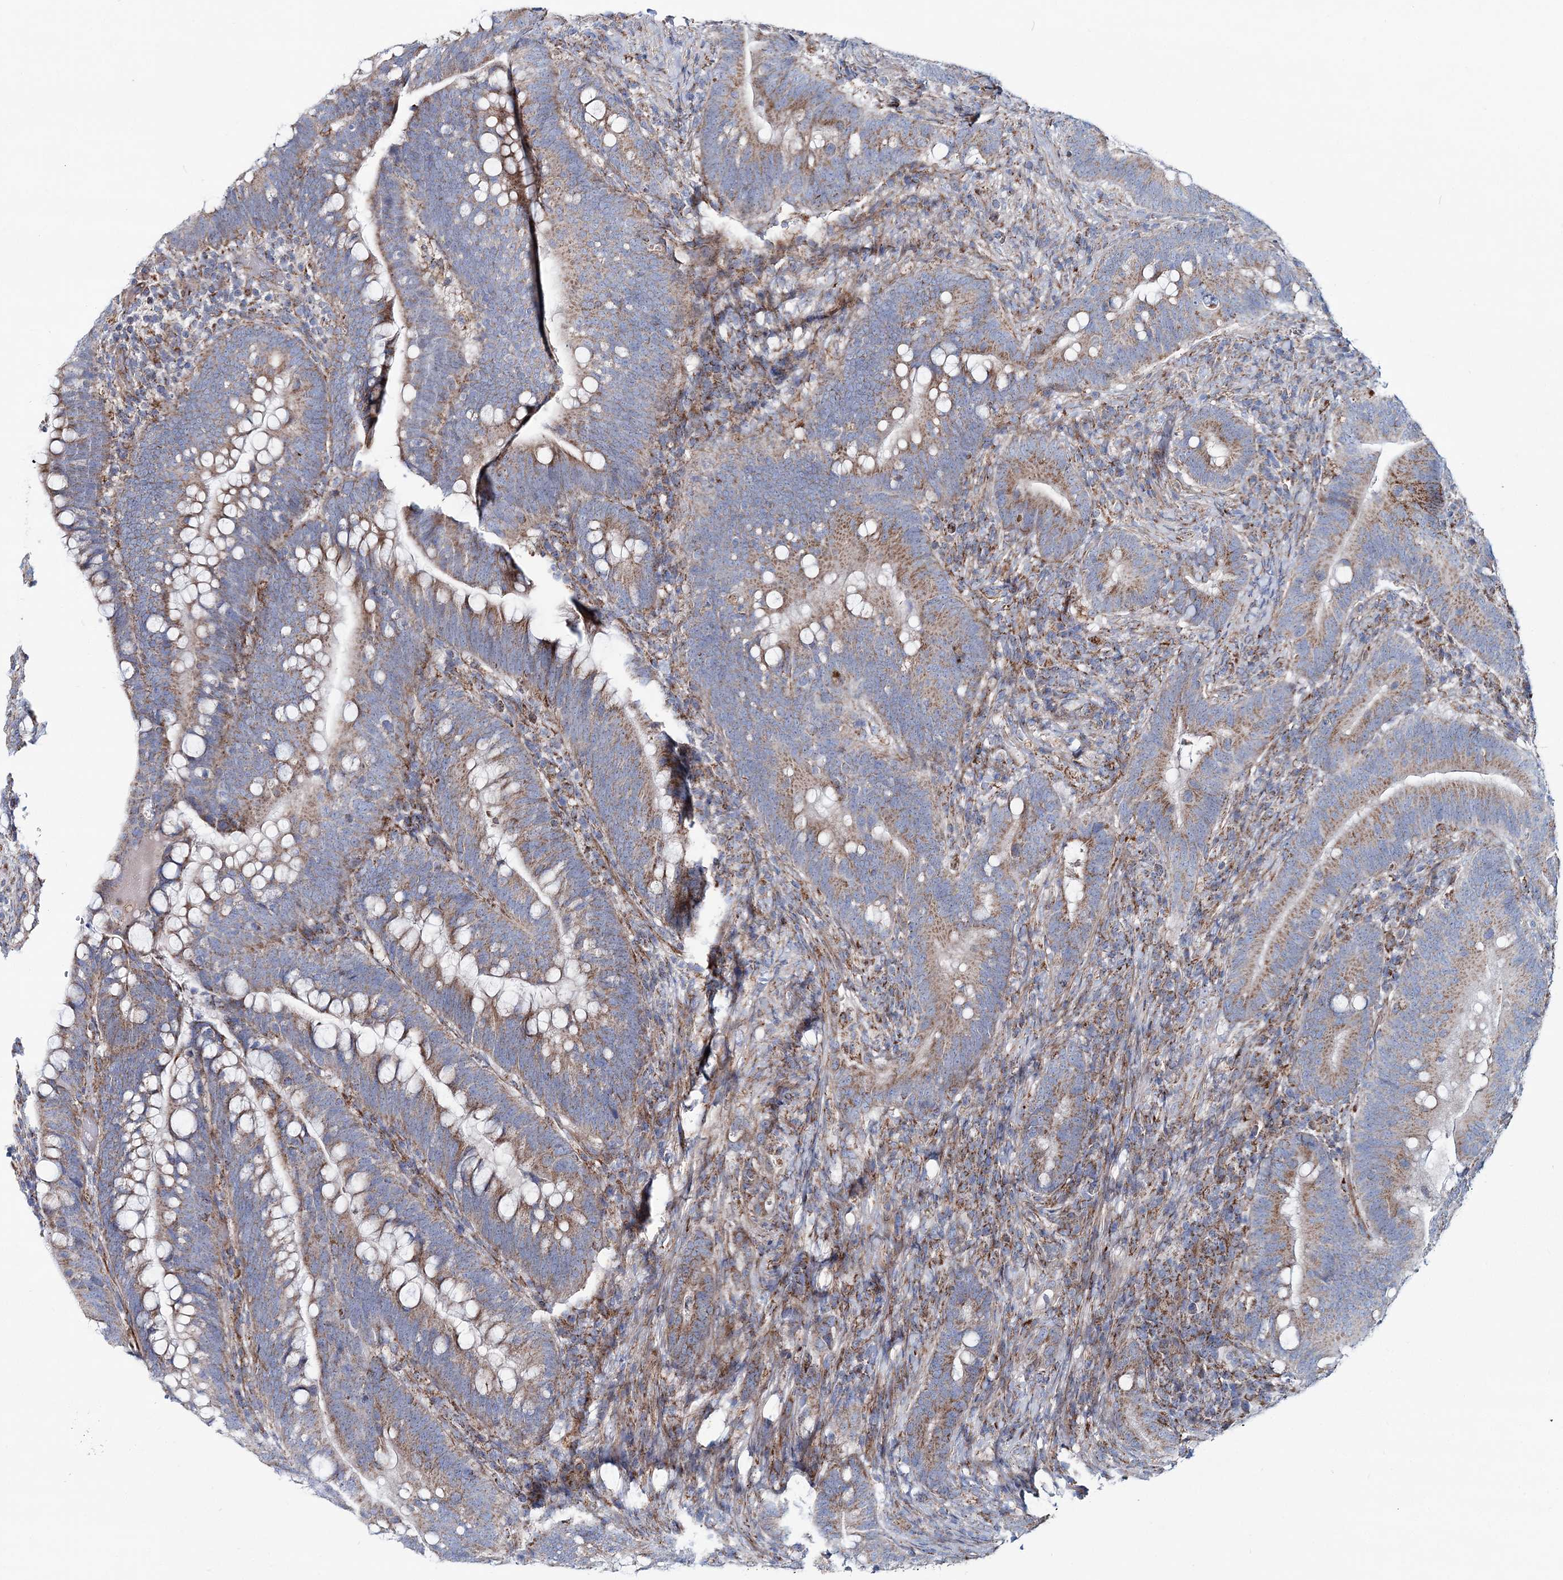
{"staining": {"intensity": "moderate", "quantity": ">75%", "location": "cytoplasmic/membranous"}, "tissue": "colorectal cancer", "cell_type": "Tumor cells", "image_type": "cancer", "snomed": [{"axis": "morphology", "description": "Adenocarcinoma, NOS"}, {"axis": "topography", "description": "Colon"}], "caption": "An immunohistochemistry (IHC) micrograph of tumor tissue is shown. Protein staining in brown labels moderate cytoplasmic/membranous positivity in colorectal adenocarcinoma within tumor cells. (DAB (3,3'-diaminobenzidine) IHC, brown staining for protein, blue staining for nuclei).", "gene": "ARHGAP6", "patient": {"sex": "female", "age": 66}}